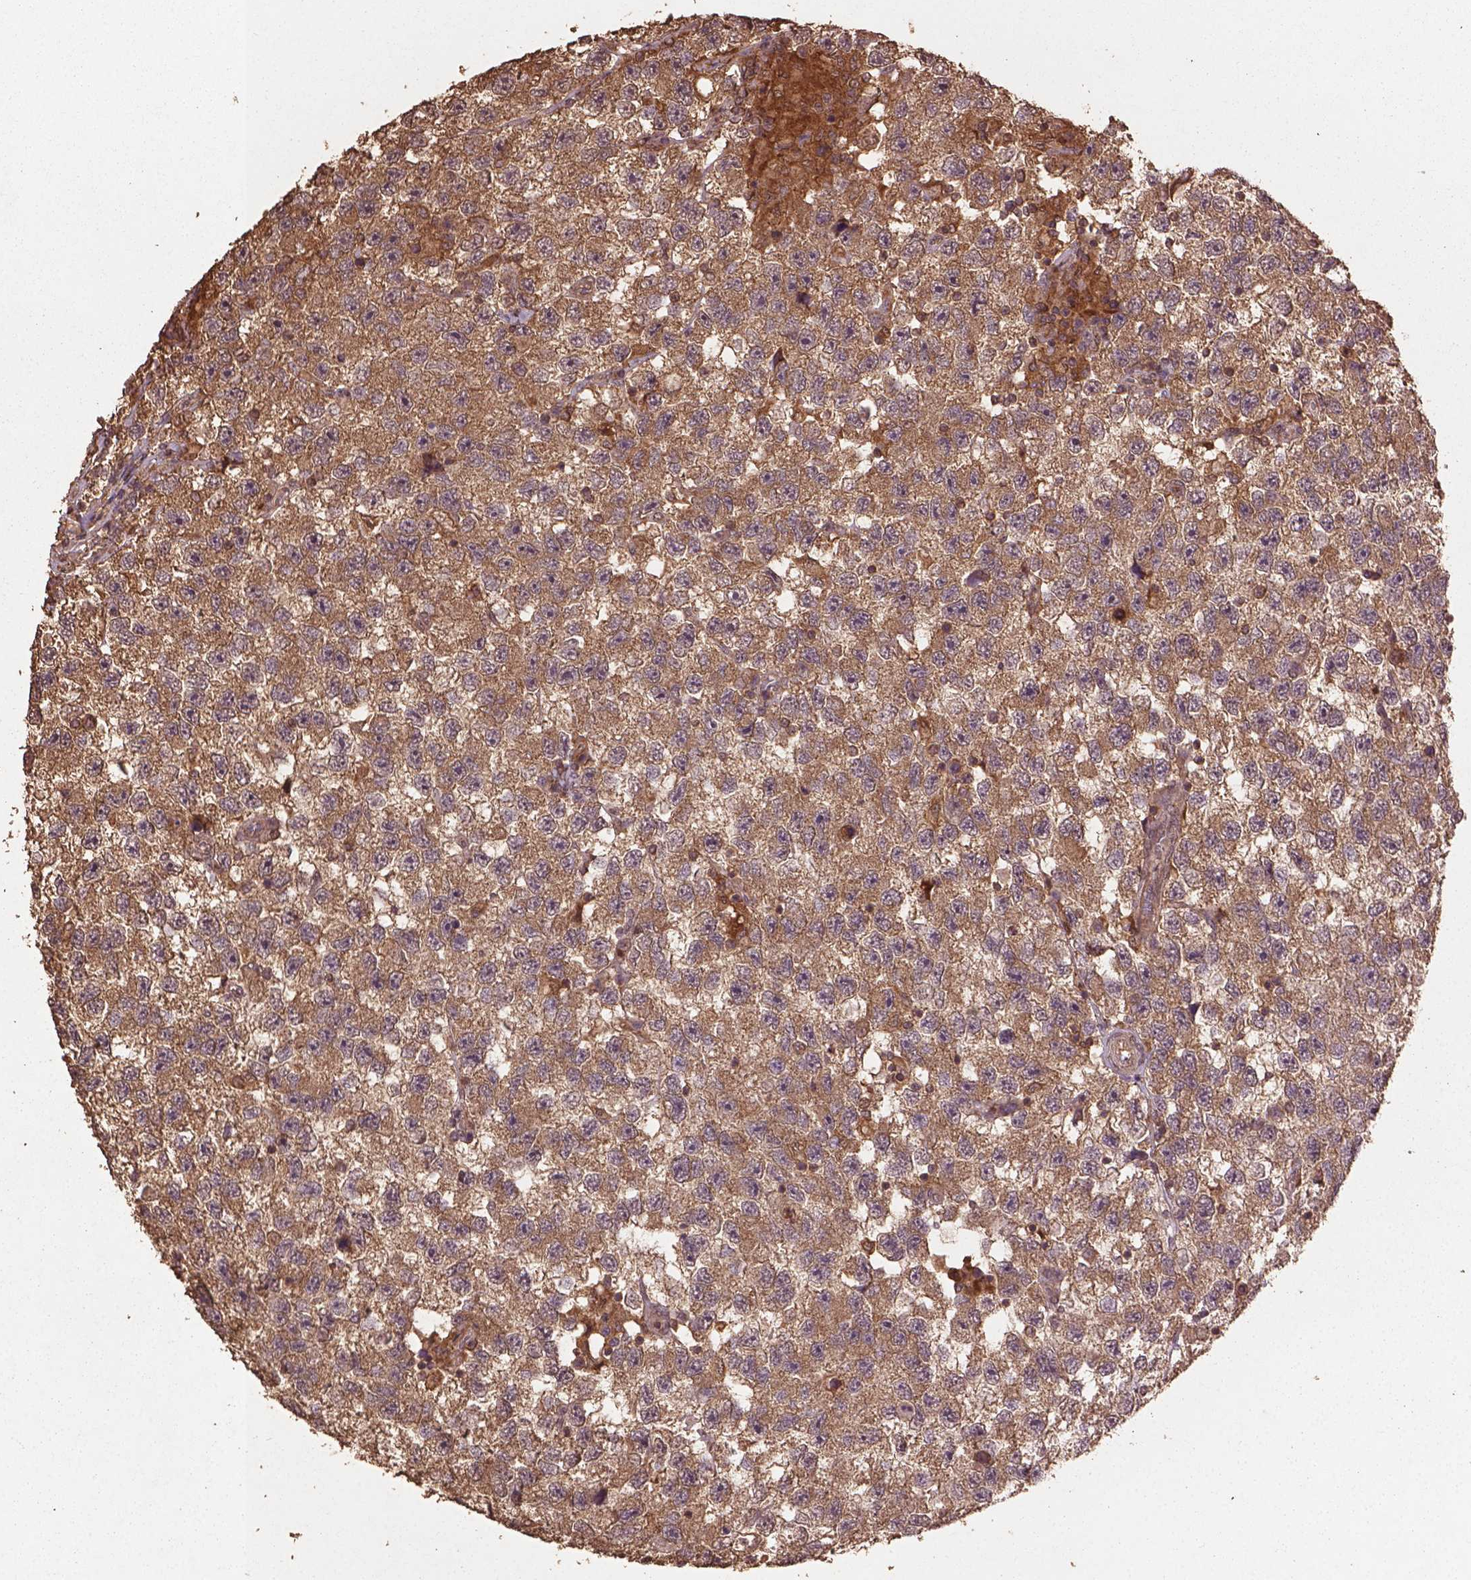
{"staining": {"intensity": "weak", "quantity": ">75%", "location": "cytoplasmic/membranous"}, "tissue": "testis cancer", "cell_type": "Tumor cells", "image_type": "cancer", "snomed": [{"axis": "morphology", "description": "Seminoma, NOS"}, {"axis": "topography", "description": "Testis"}], "caption": "Protein expression analysis of seminoma (testis) displays weak cytoplasmic/membranous positivity in about >75% of tumor cells.", "gene": "BABAM1", "patient": {"sex": "male", "age": 26}}